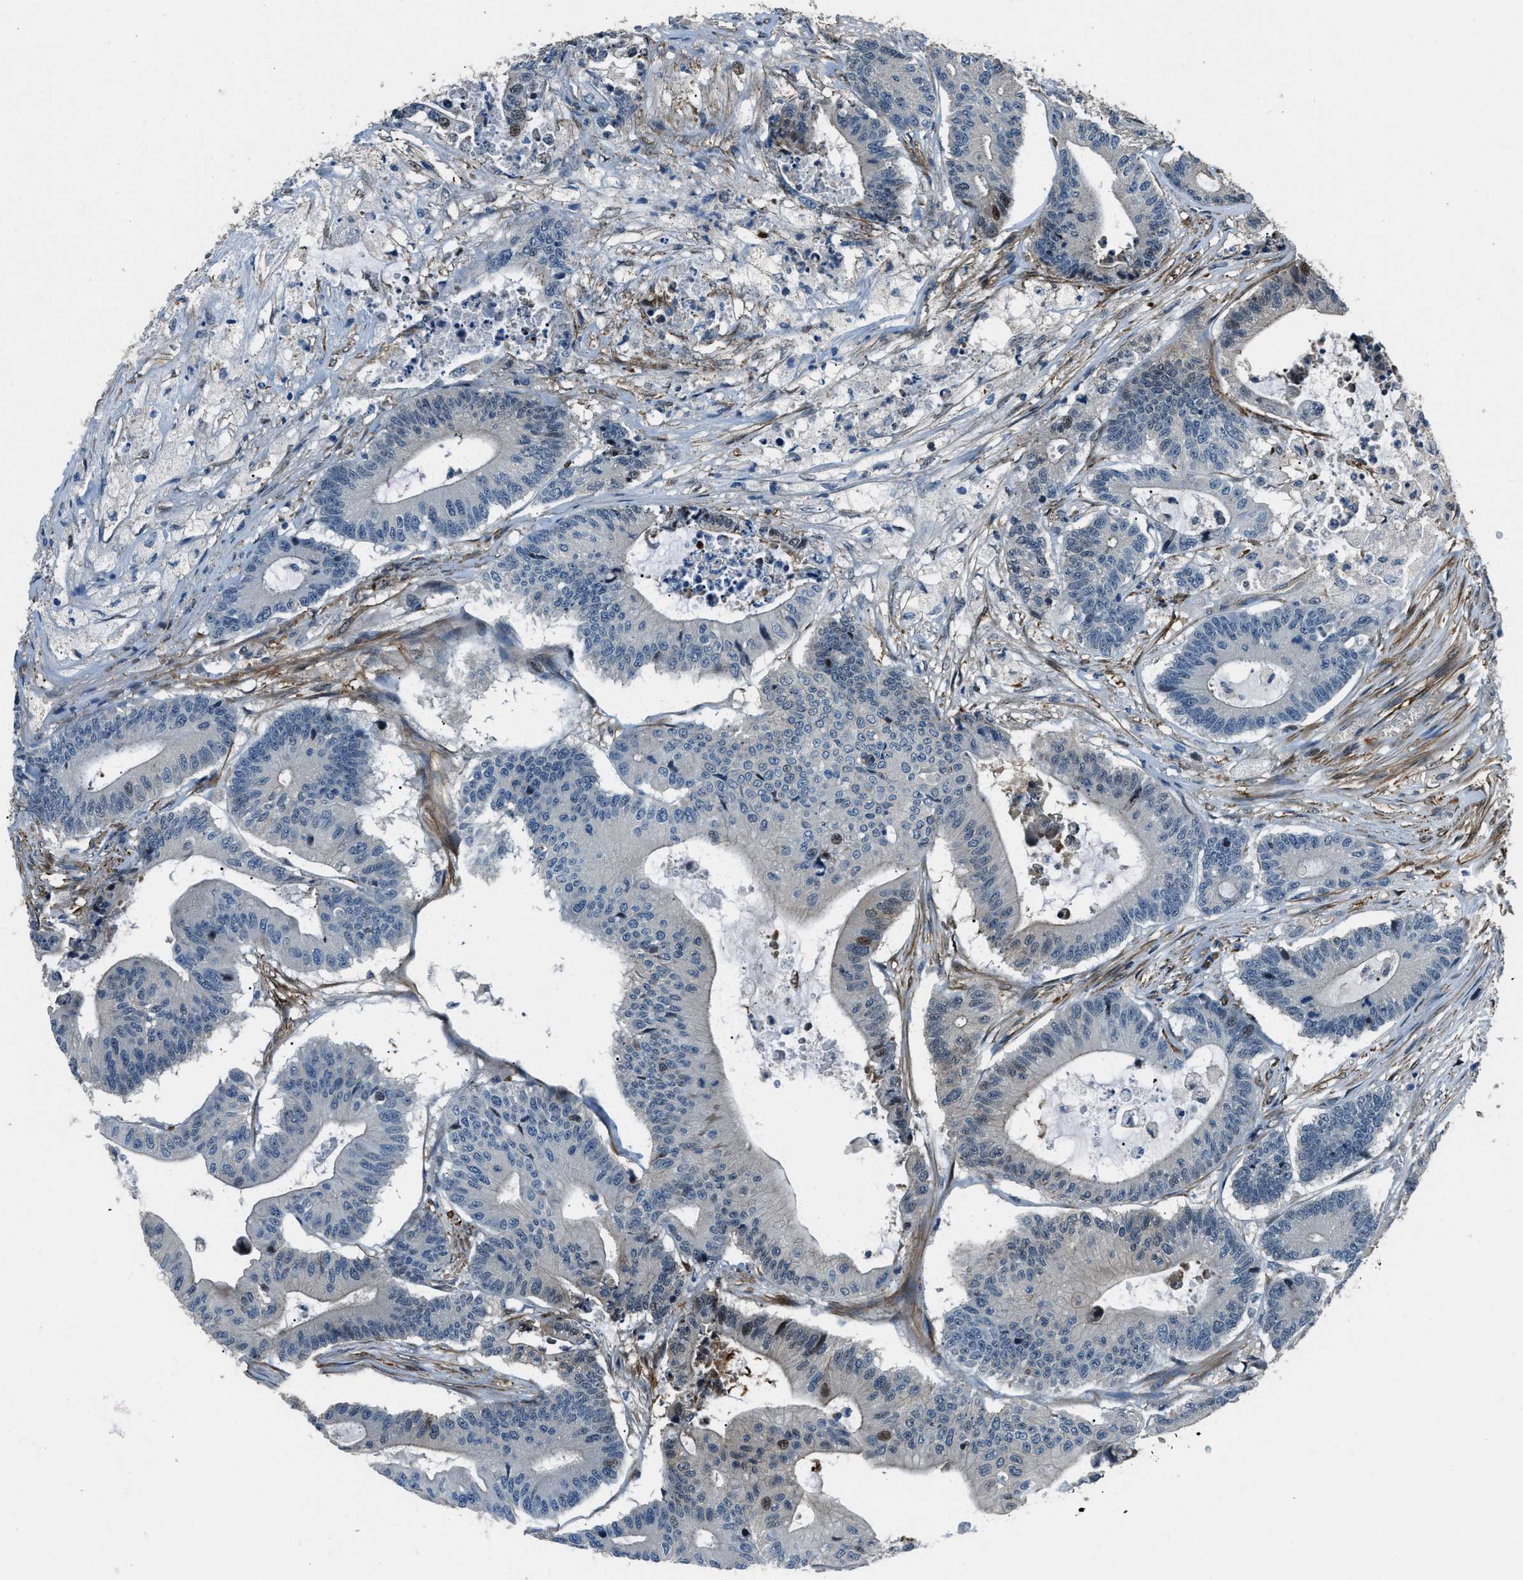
{"staining": {"intensity": "moderate", "quantity": "<25%", "location": "nuclear"}, "tissue": "colorectal cancer", "cell_type": "Tumor cells", "image_type": "cancer", "snomed": [{"axis": "morphology", "description": "Adenocarcinoma, NOS"}, {"axis": "topography", "description": "Colon"}], "caption": "This is an image of immunohistochemistry staining of adenocarcinoma (colorectal), which shows moderate positivity in the nuclear of tumor cells.", "gene": "NUDCD3", "patient": {"sex": "female", "age": 84}}